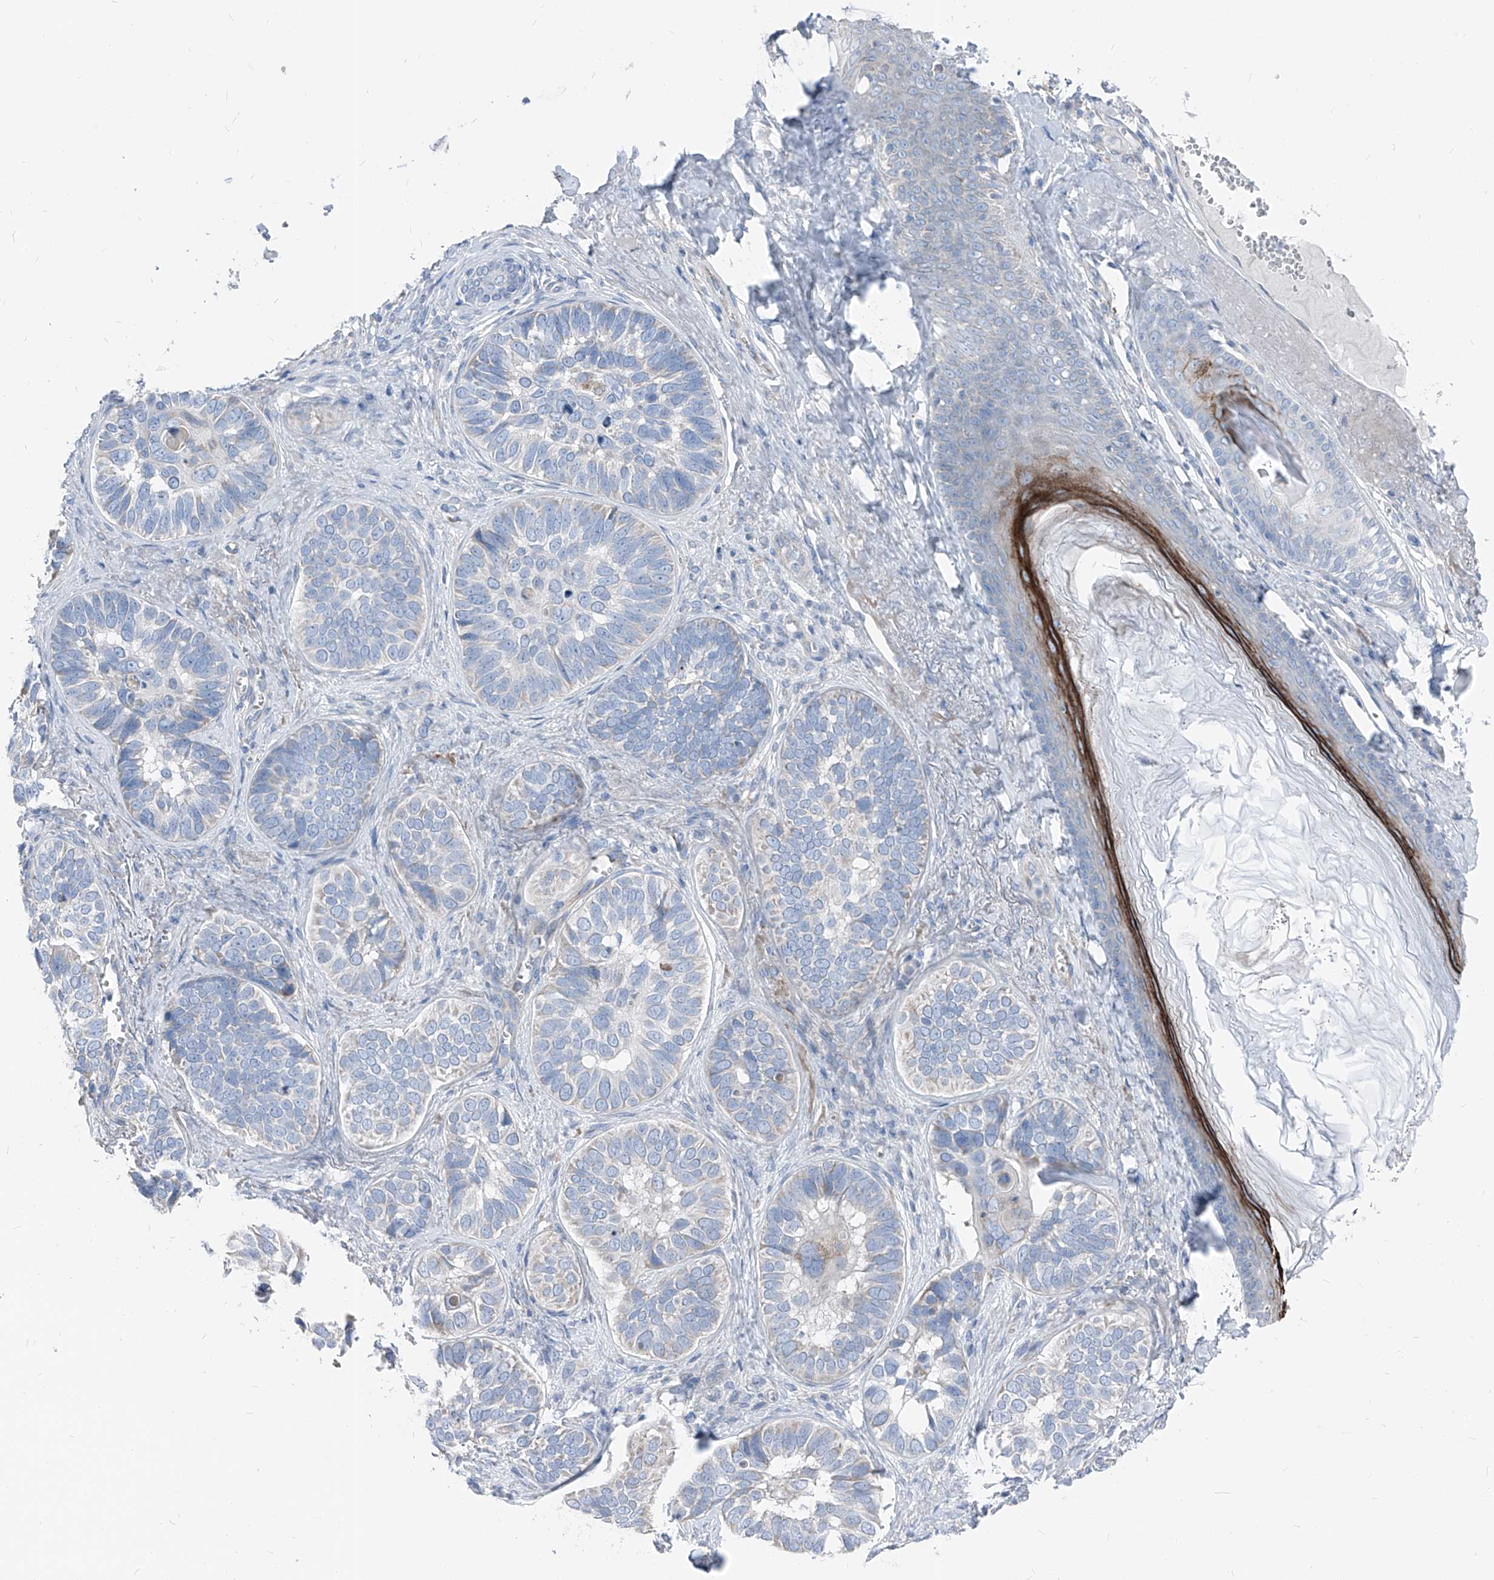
{"staining": {"intensity": "negative", "quantity": "none", "location": "none"}, "tissue": "skin cancer", "cell_type": "Tumor cells", "image_type": "cancer", "snomed": [{"axis": "morphology", "description": "Basal cell carcinoma"}, {"axis": "topography", "description": "Skin"}], "caption": "An immunohistochemistry (IHC) image of skin cancer (basal cell carcinoma) is shown. There is no staining in tumor cells of skin cancer (basal cell carcinoma). (DAB (3,3'-diaminobenzidine) immunohistochemistry with hematoxylin counter stain).", "gene": "AGPS", "patient": {"sex": "male", "age": 62}}